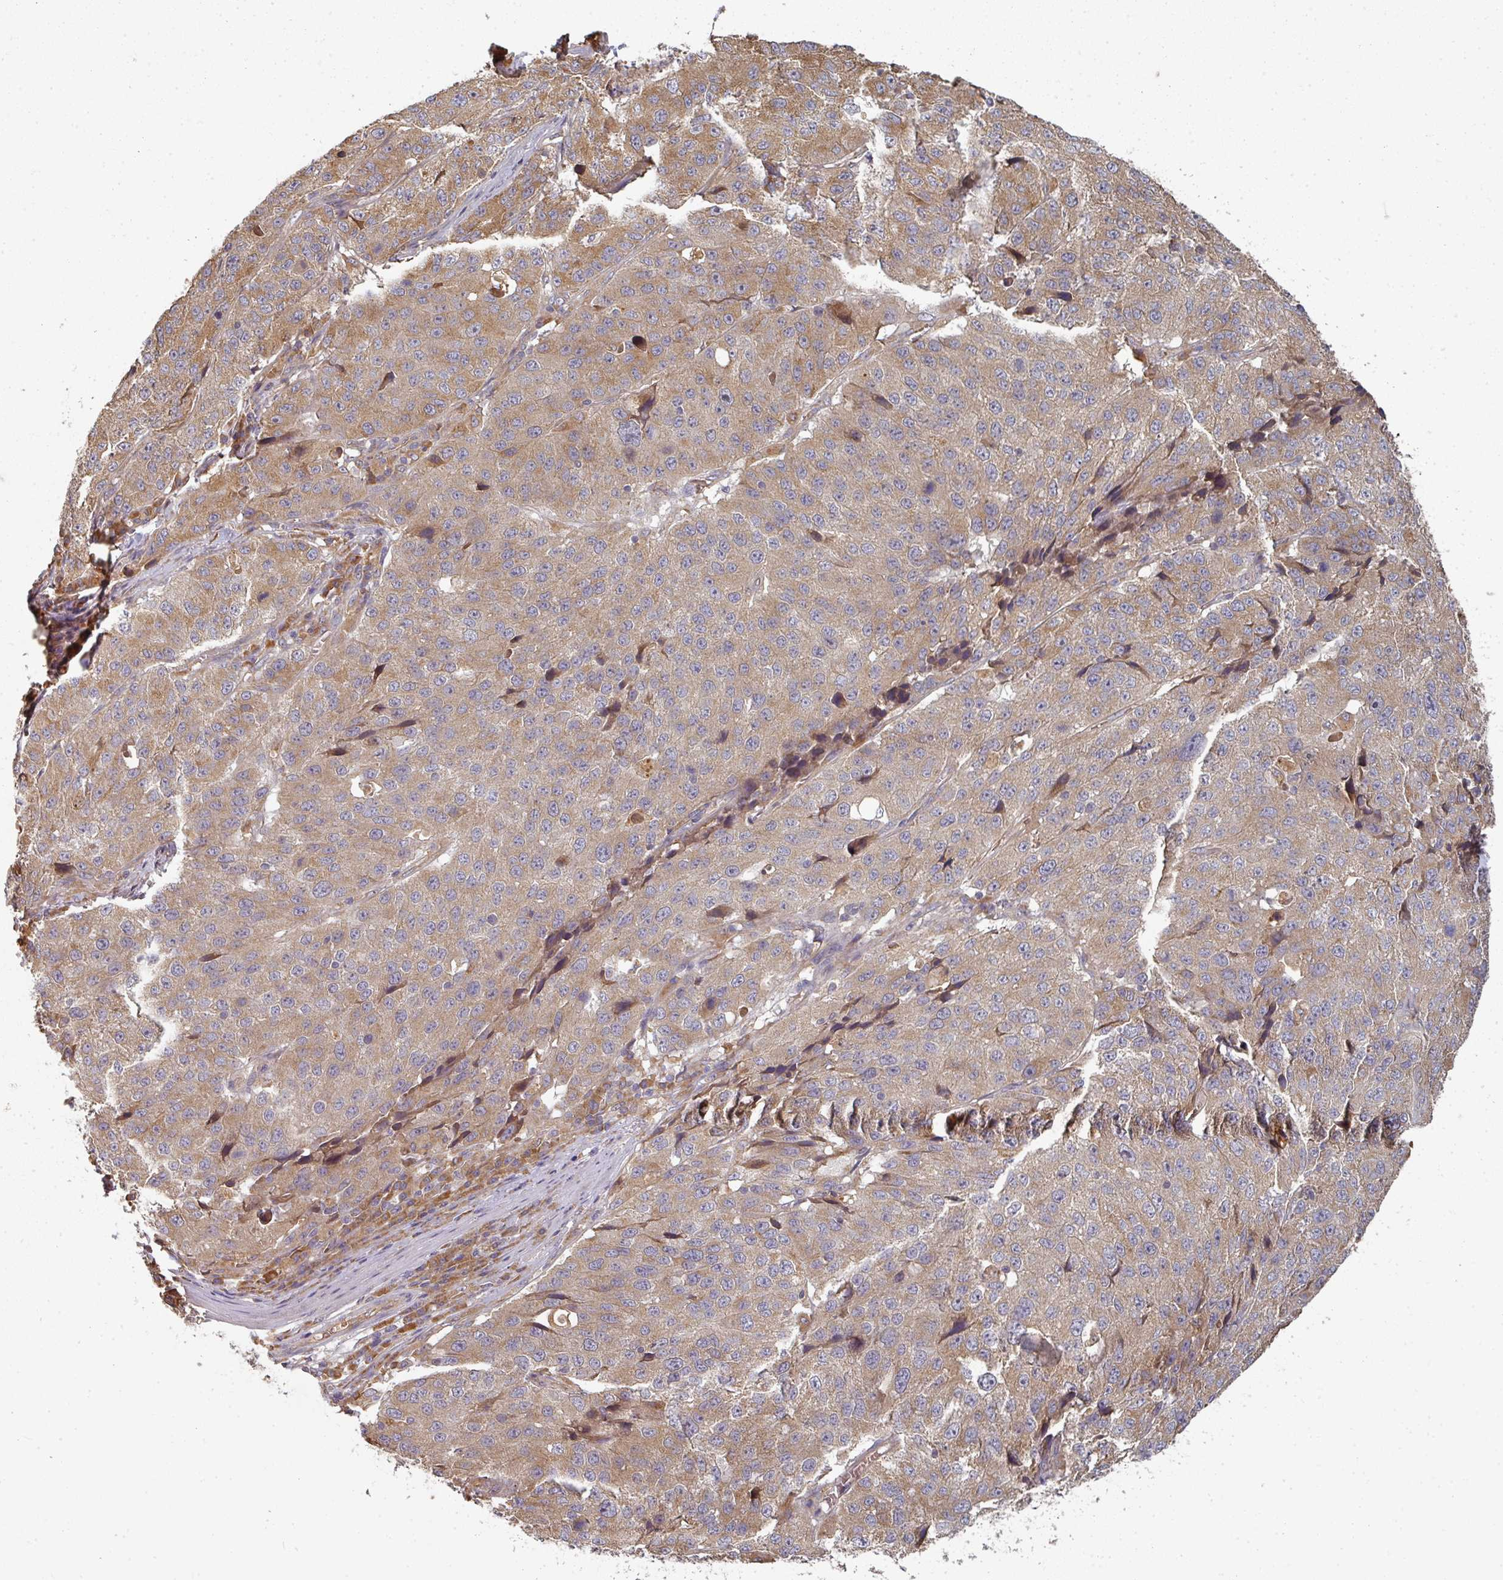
{"staining": {"intensity": "moderate", "quantity": ">75%", "location": "cytoplasmic/membranous"}, "tissue": "stomach cancer", "cell_type": "Tumor cells", "image_type": "cancer", "snomed": [{"axis": "morphology", "description": "Adenocarcinoma, NOS"}, {"axis": "topography", "description": "Stomach"}], "caption": "Immunohistochemistry image of neoplastic tissue: human stomach cancer (adenocarcinoma) stained using immunohistochemistry displays medium levels of moderate protein expression localized specifically in the cytoplasmic/membranous of tumor cells, appearing as a cytoplasmic/membranous brown color.", "gene": "EDEM2", "patient": {"sex": "male", "age": 71}}